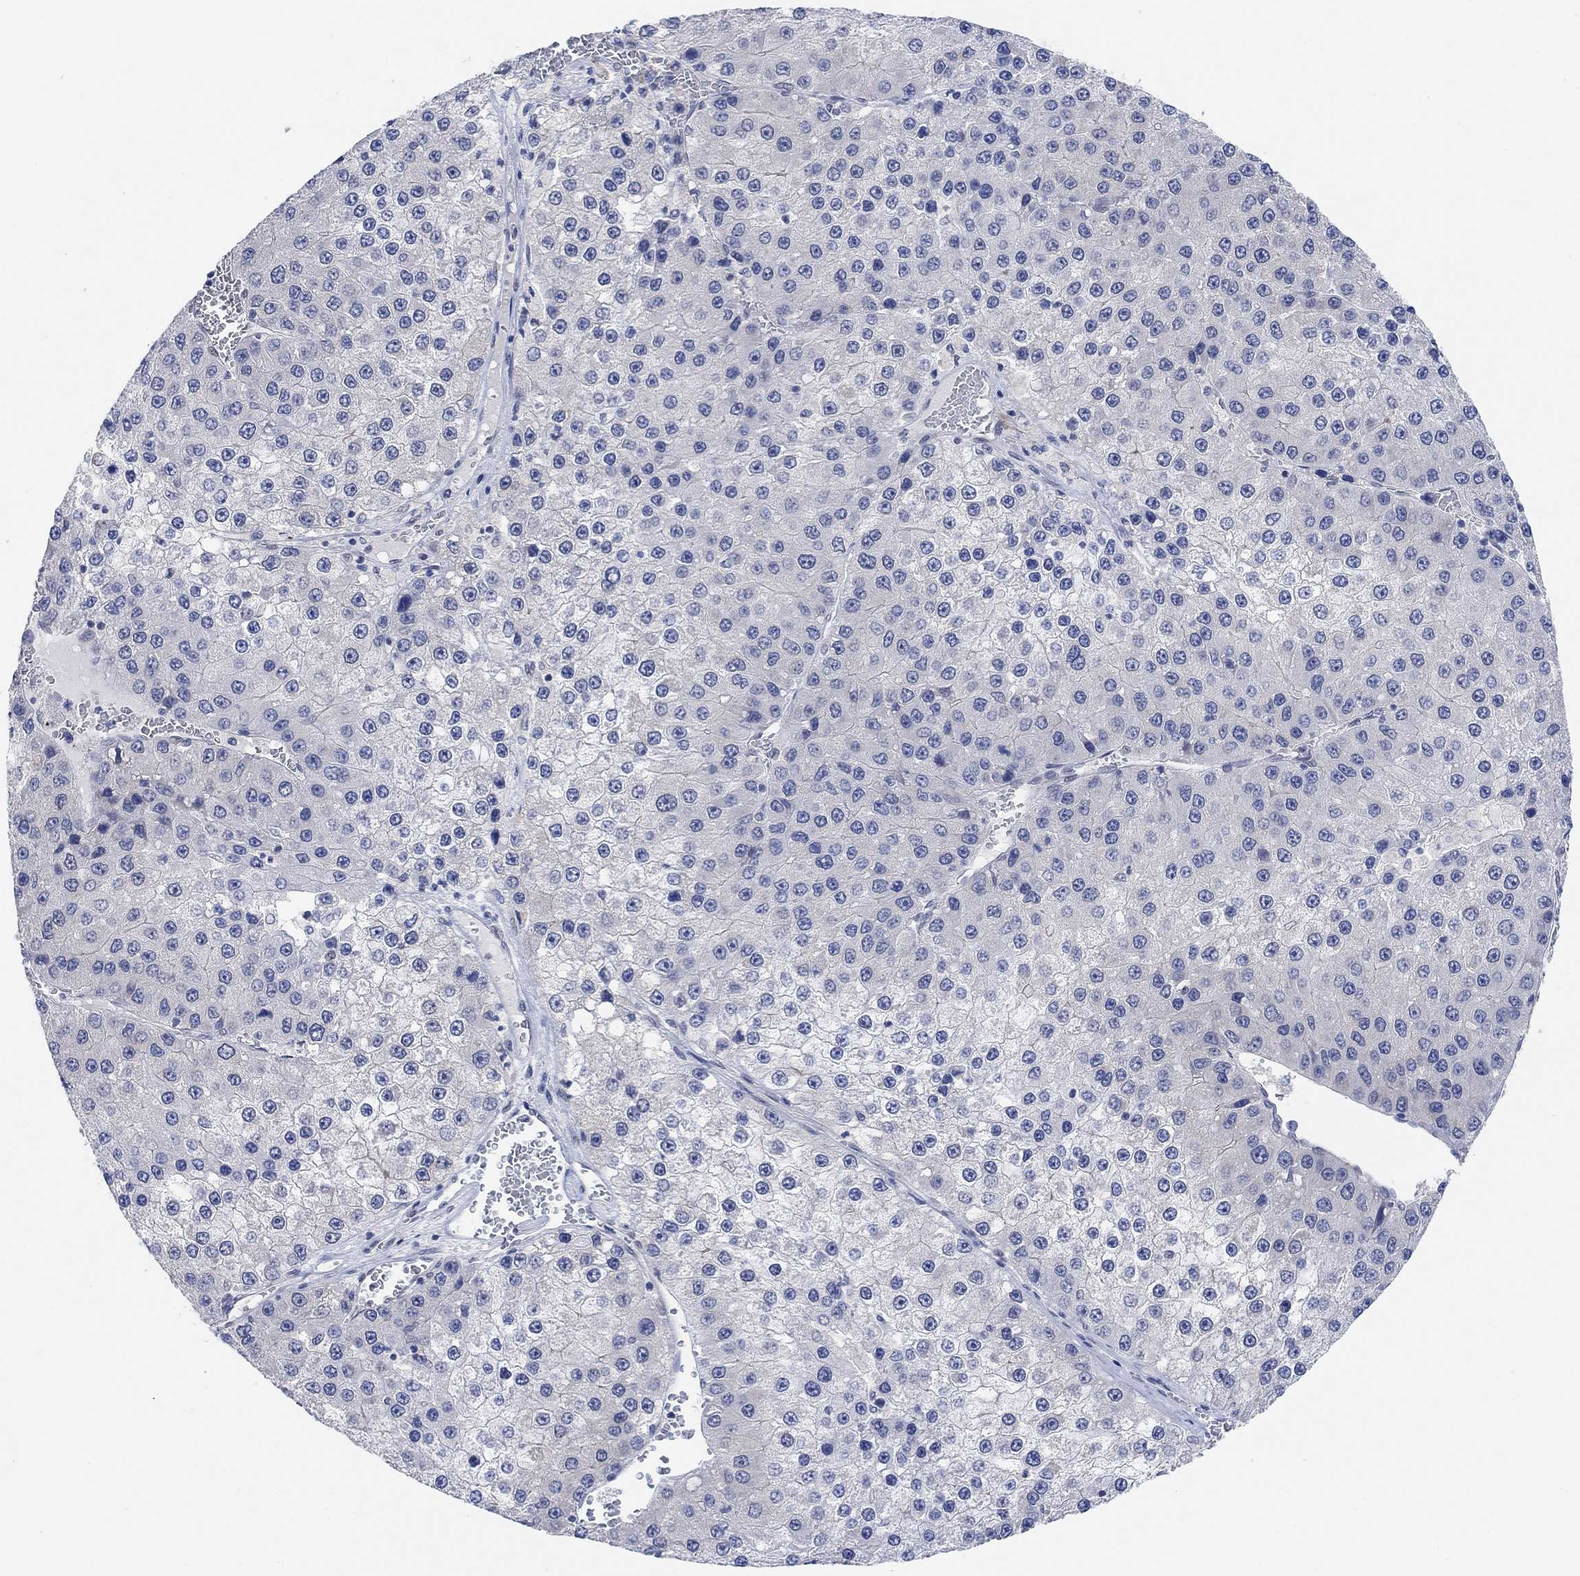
{"staining": {"intensity": "negative", "quantity": "none", "location": "none"}, "tissue": "liver cancer", "cell_type": "Tumor cells", "image_type": "cancer", "snomed": [{"axis": "morphology", "description": "Carcinoma, Hepatocellular, NOS"}, {"axis": "topography", "description": "Liver"}], "caption": "IHC photomicrograph of neoplastic tissue: liver cancer stained with DAB (3,3'-diaminobenzidine) reveals no significant protein staining in tumor cells. (Immunohistochemistry, brightfield microscopy, high magnification).", "gene": "RIMS1", "patient": {"sex": "female", "age": 73}}